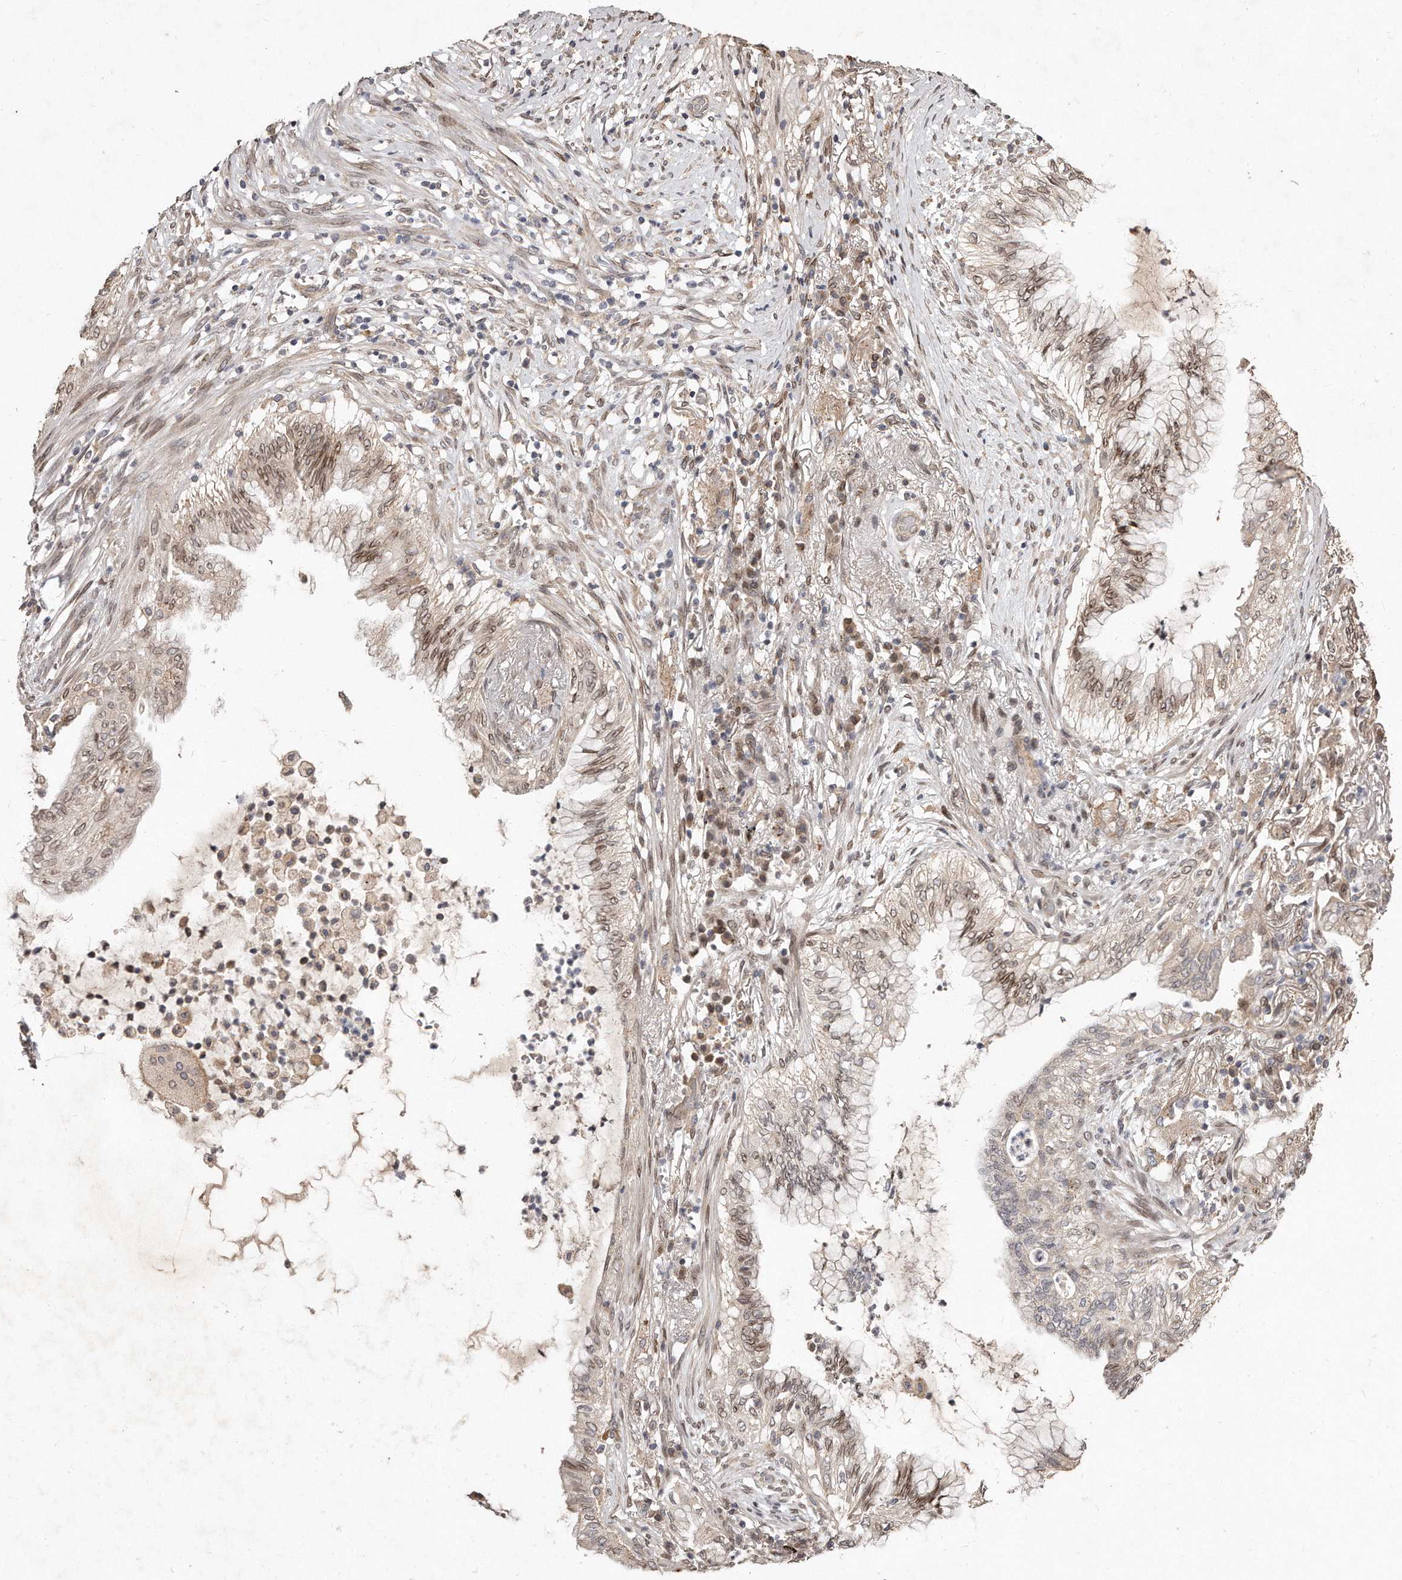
{"staining": {"intensity": "moderate", "quantity": "25%-75%", "location": "cytoplasmic/membranous,nuclear"}, "tissue": "lung cancer", "cell_type": "Tumor cells", "image_type": "cancer", "snomed": [{"axis": "morphology", "description": "Adenocarcinoma, NOS"}, {"axis": "topography", "description": "Lung"}], "caption": "The micrograph demonstrates staining of lung adenocarcinoma, revealing moderate cytoplasmic/membranous and nuclear protein positivity (brown color) within tumor cells.", "gene": "HASPIN", "patient": {"sex": "female", "age": 70}}